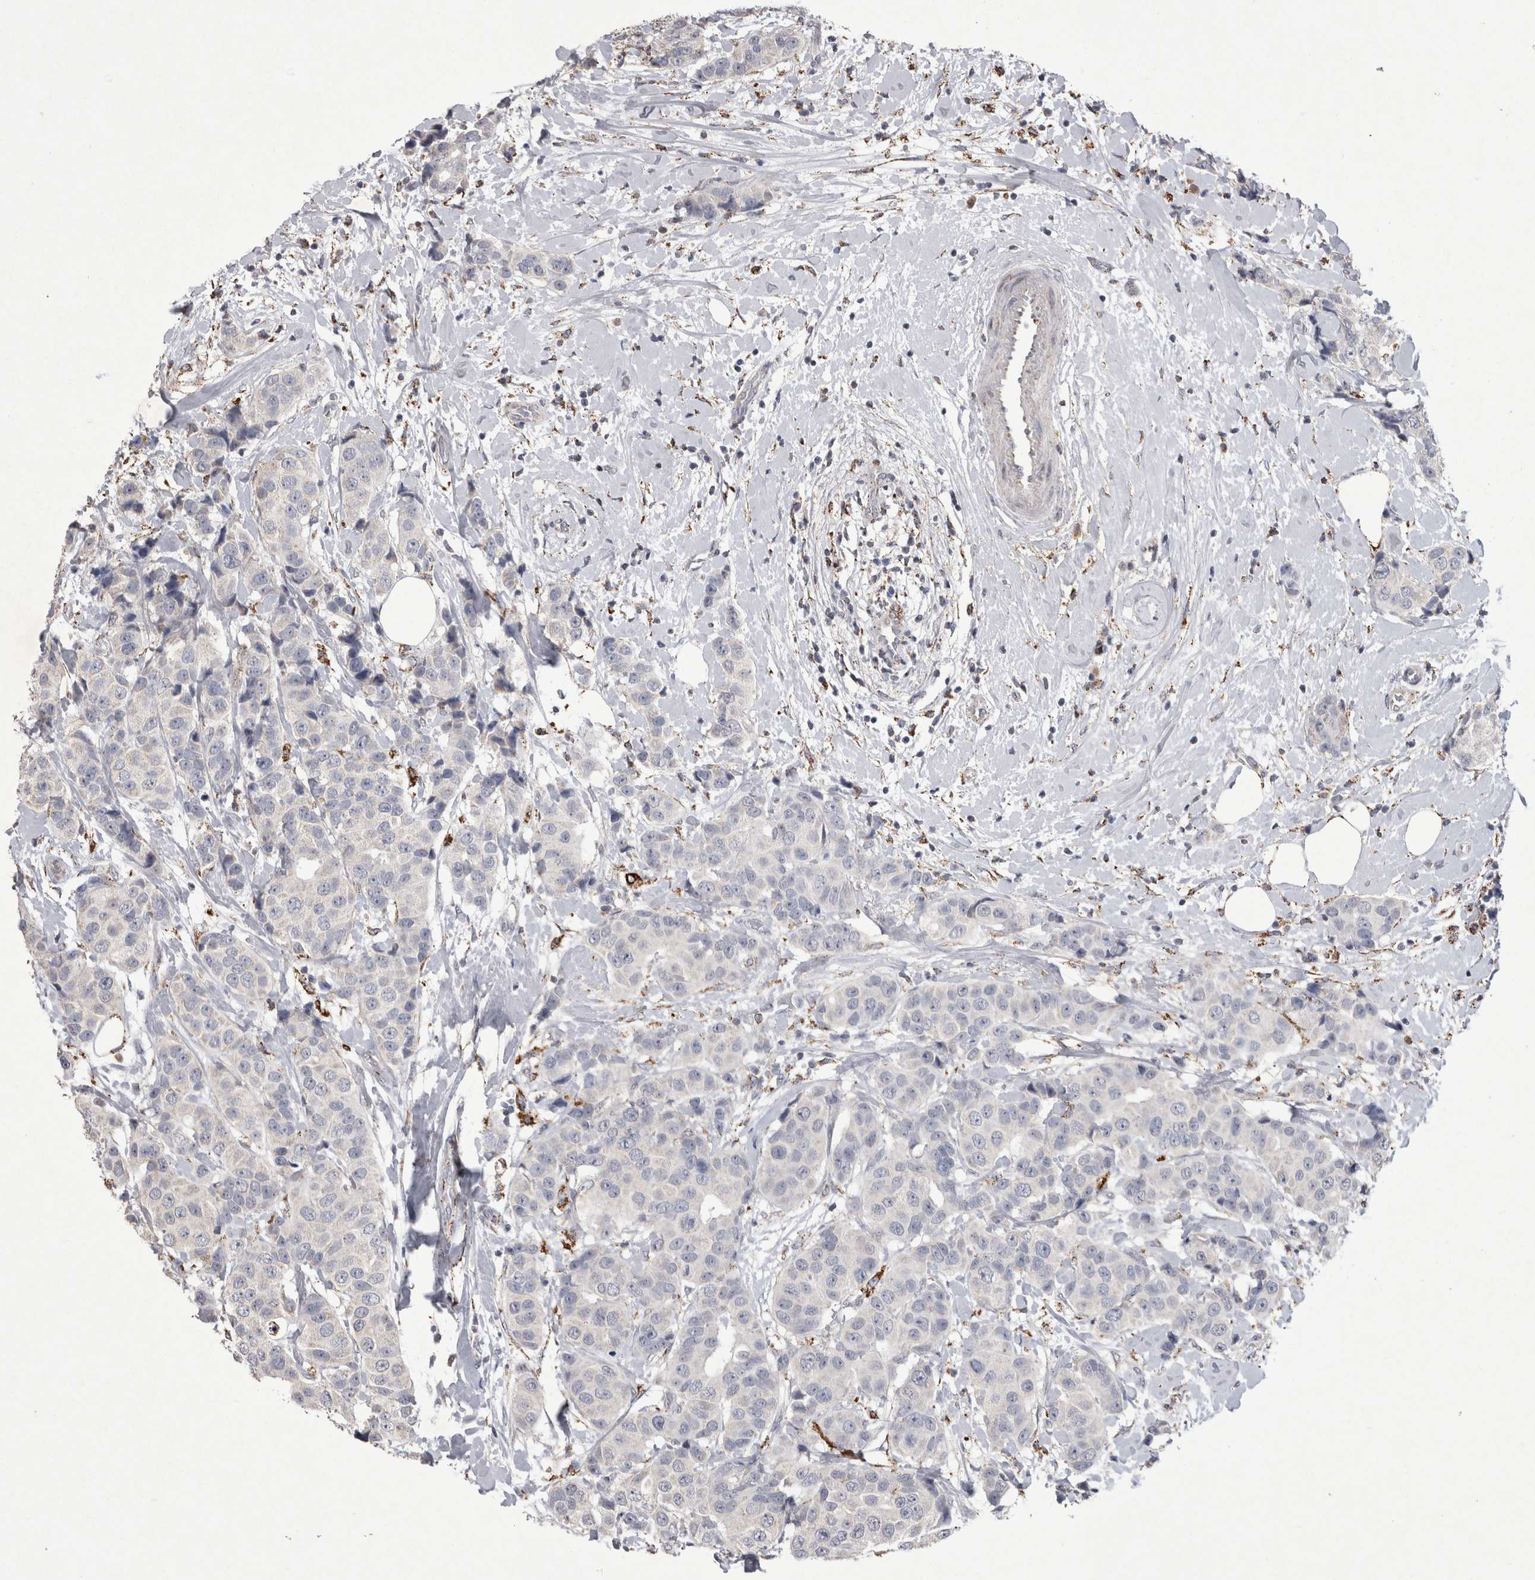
{"staining": {"intensity": "negative", "quantity": "none", "location": "none"}, "tissue": "breast cancer", "cell_type": "Tumor cells", "image_type": "cancer", "snomed": [{"axis": "morphology", "description": "Normal tissue, NOS"}, {"axis": "morphology", "description": "Duct carcinoma"}, {"axis": "topography", "description": "Breast"}], "caption": "The image shows no significant staining in tumor cells of breast cancer.", "gene": "DKK3", "patient": {"sex": "female", "age": 39}}